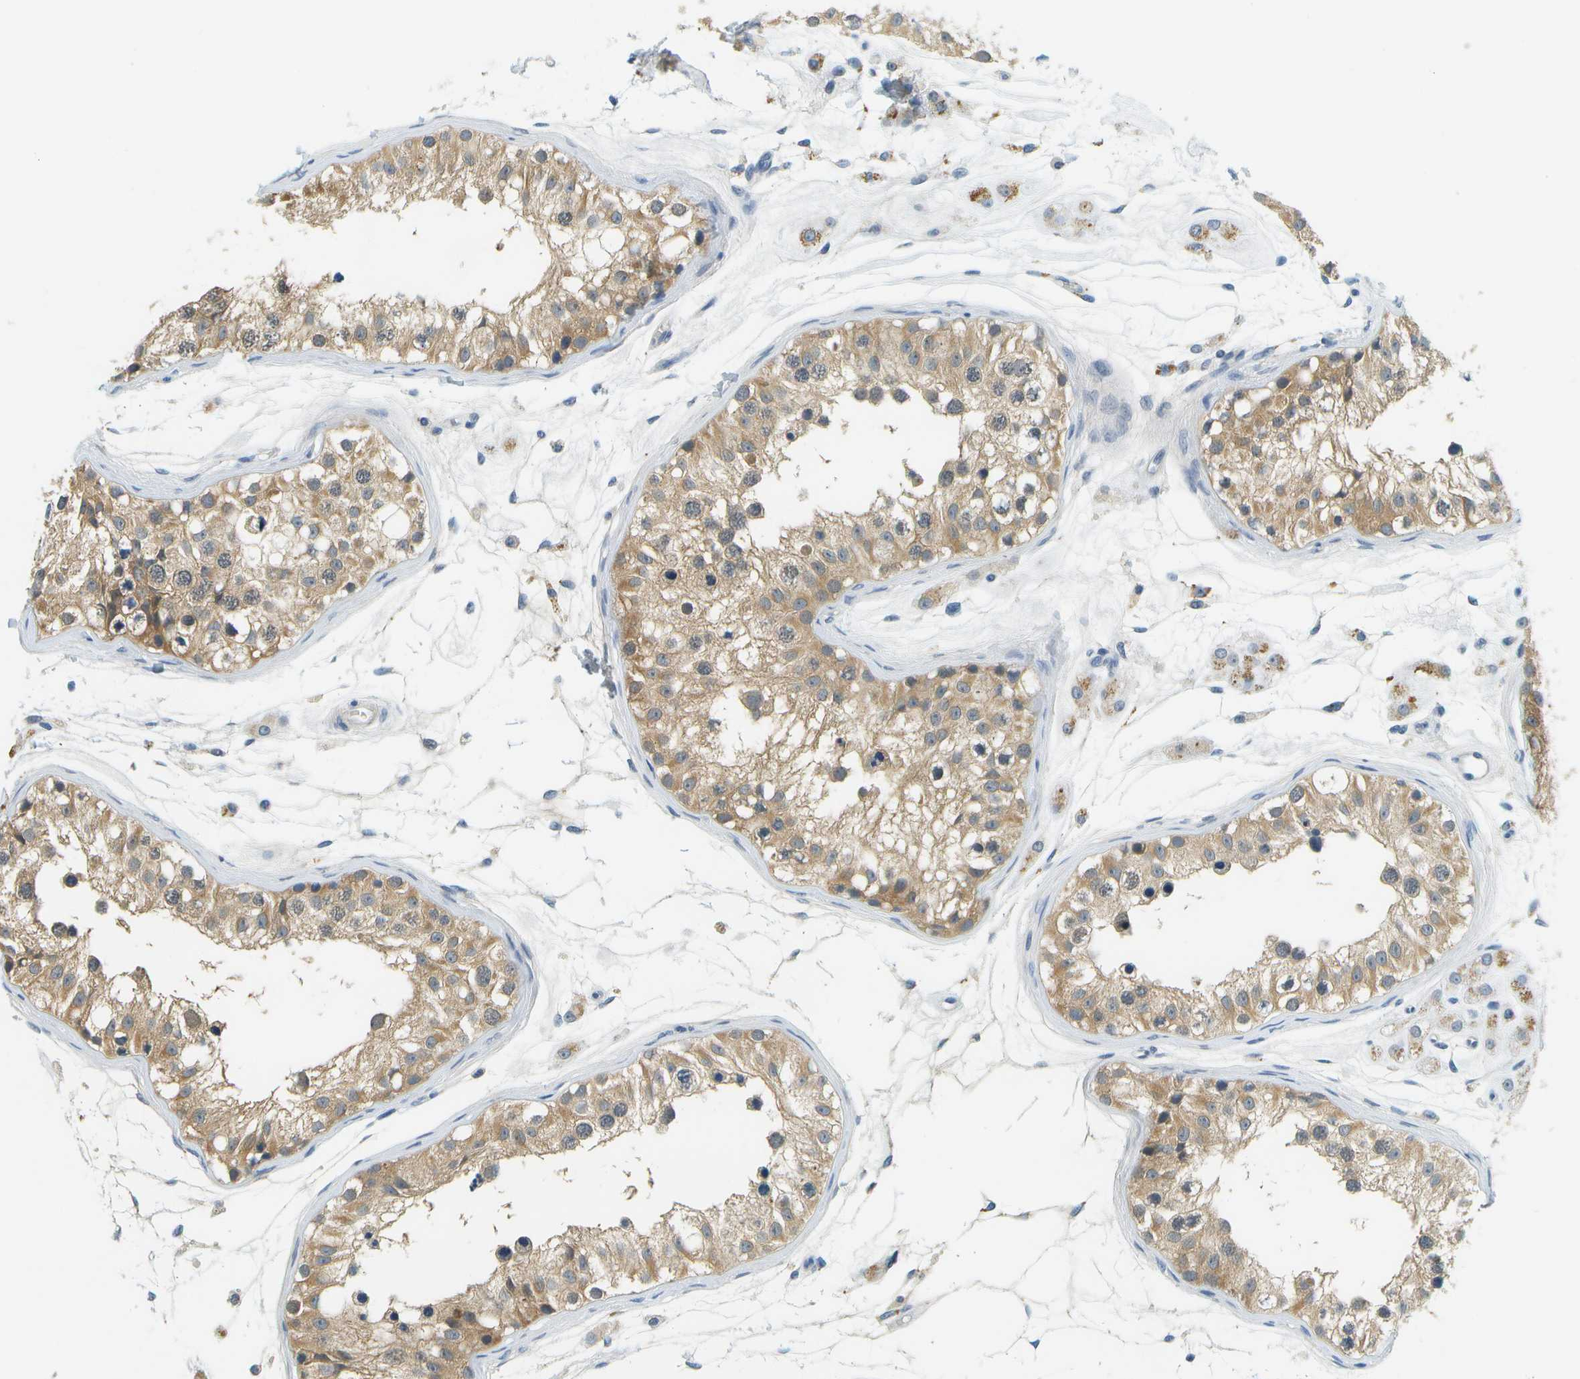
{"staining": {"intensity": "moderate", "quantity": "25%-75%", "location": "cytoplasmic/membranous"}, "tissue": "testis", "cell_type": "Cells in seminiferous ducts", "image_type": "normal", "snomed": [{"axis": "morphology", "description": "Normal tissue, NOS"}, {"axis": "morphology", "description": "Adenocarcinoma, metastatic, NOS"}, {"axis": "topography", "description": "Testis"}], "caption": "Immunohistochemistry histopathology image of unremarkable testis stained for a protein (brown), which reveals medium levels of moderate cytoplasmic/membranous expression in about 25%-75% of cells in seminiferous ducts.", "gene": "RASGRP2", "patient": {"sex": "male", "age": 26}}